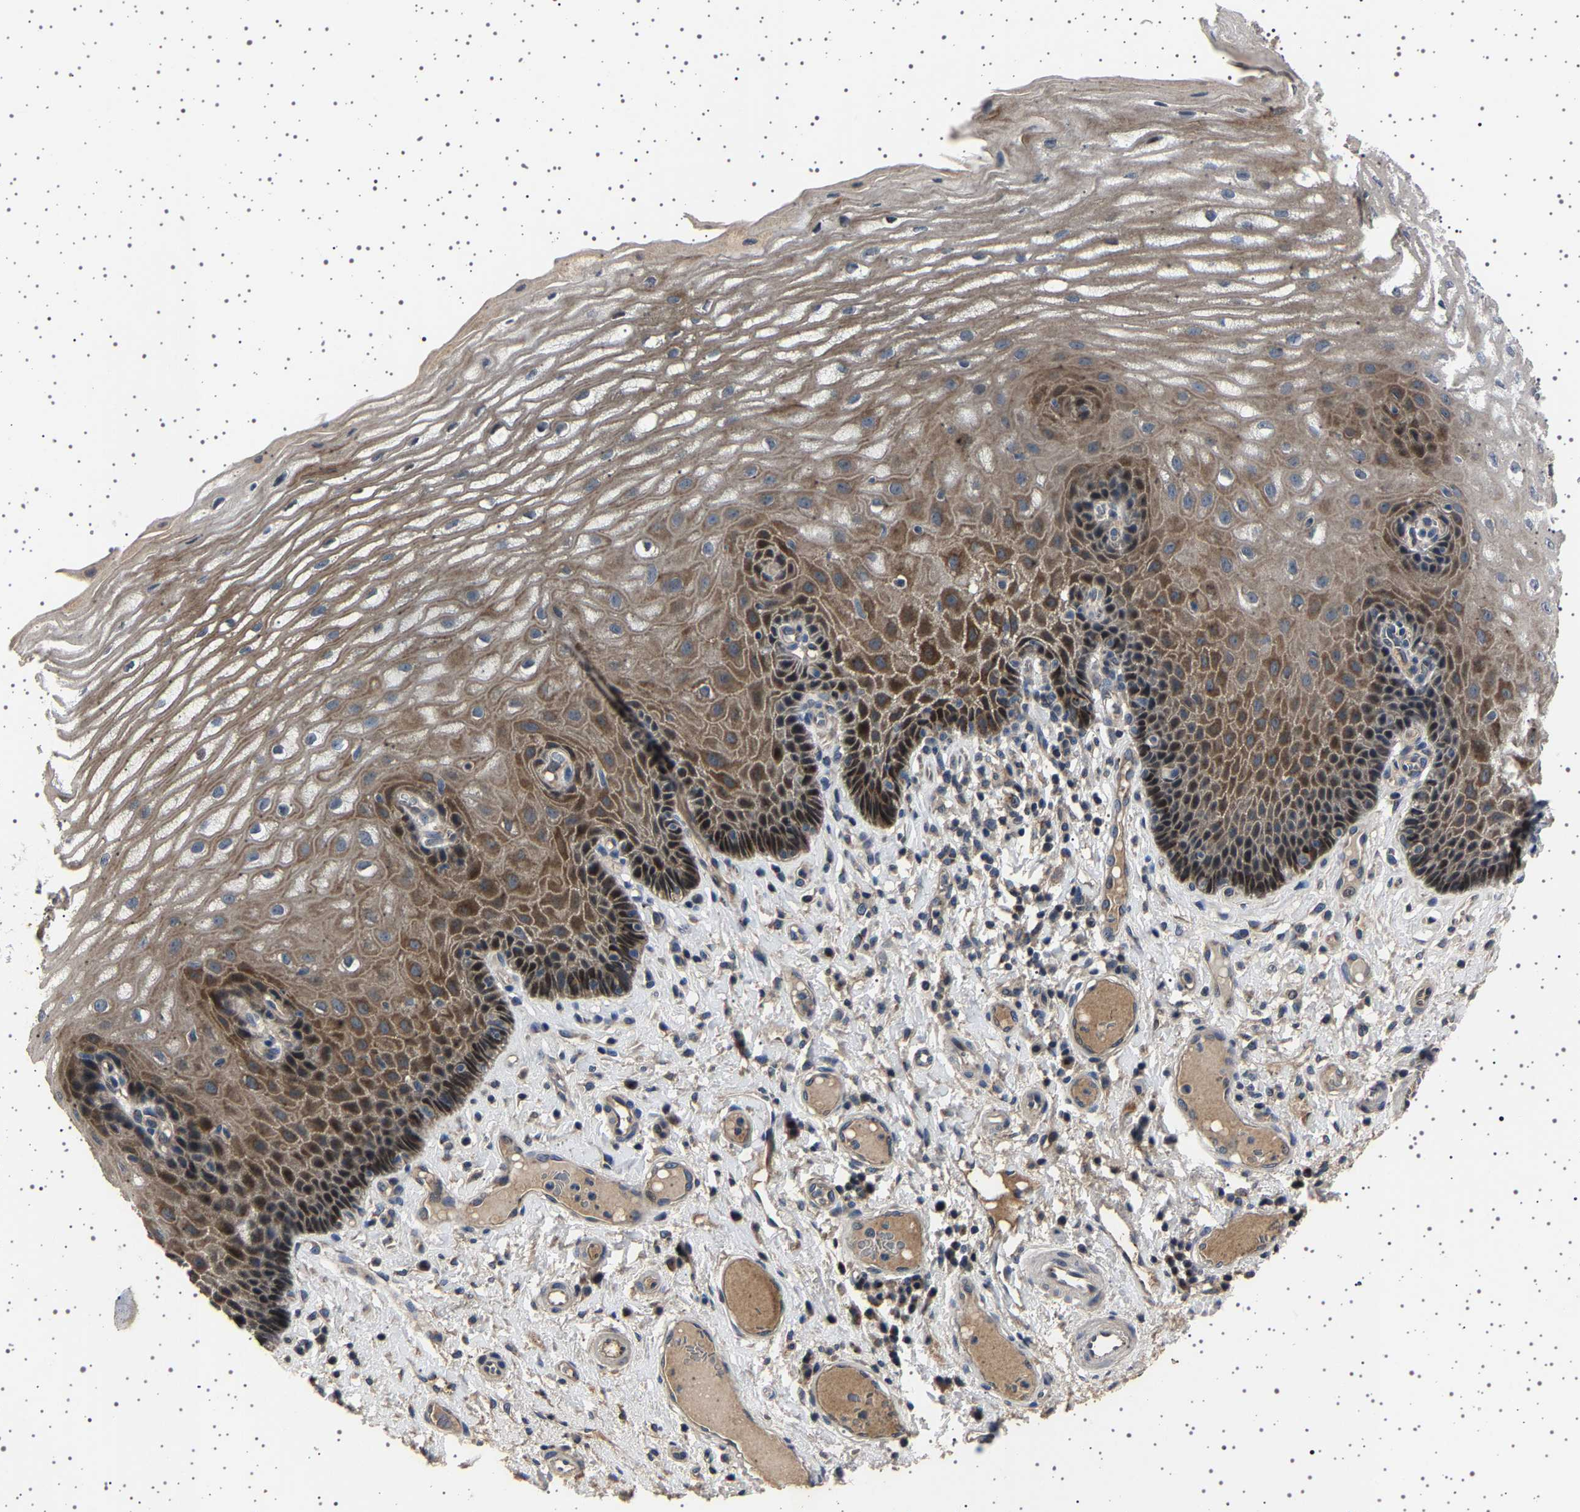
{"staining": {"intensity": "strong", "quantity": ">75%", "location": "cytoplasmic/membranous"}, "tissue": "esophagus", "cell_type": "Squamous epithelial cells", "image_type": "normal", "snomed": [{"axis": "morphology", "description": "Normal tissue, NOS"}, {"axis": "topography", "description": "Esophagus"}], "caption": "DAB (3,3'-diaminobenzidine) immunohistochemical staining of unremarkable human esophagus exhibits strong cytoplasmic/membranous protein staining in about >75% of squamous epithelial cells. (DAB = brown stain, brightfield microscopy at high magnification).", "gene": "NCKAP1", "patient": {"sex": "male", "age": 54}}